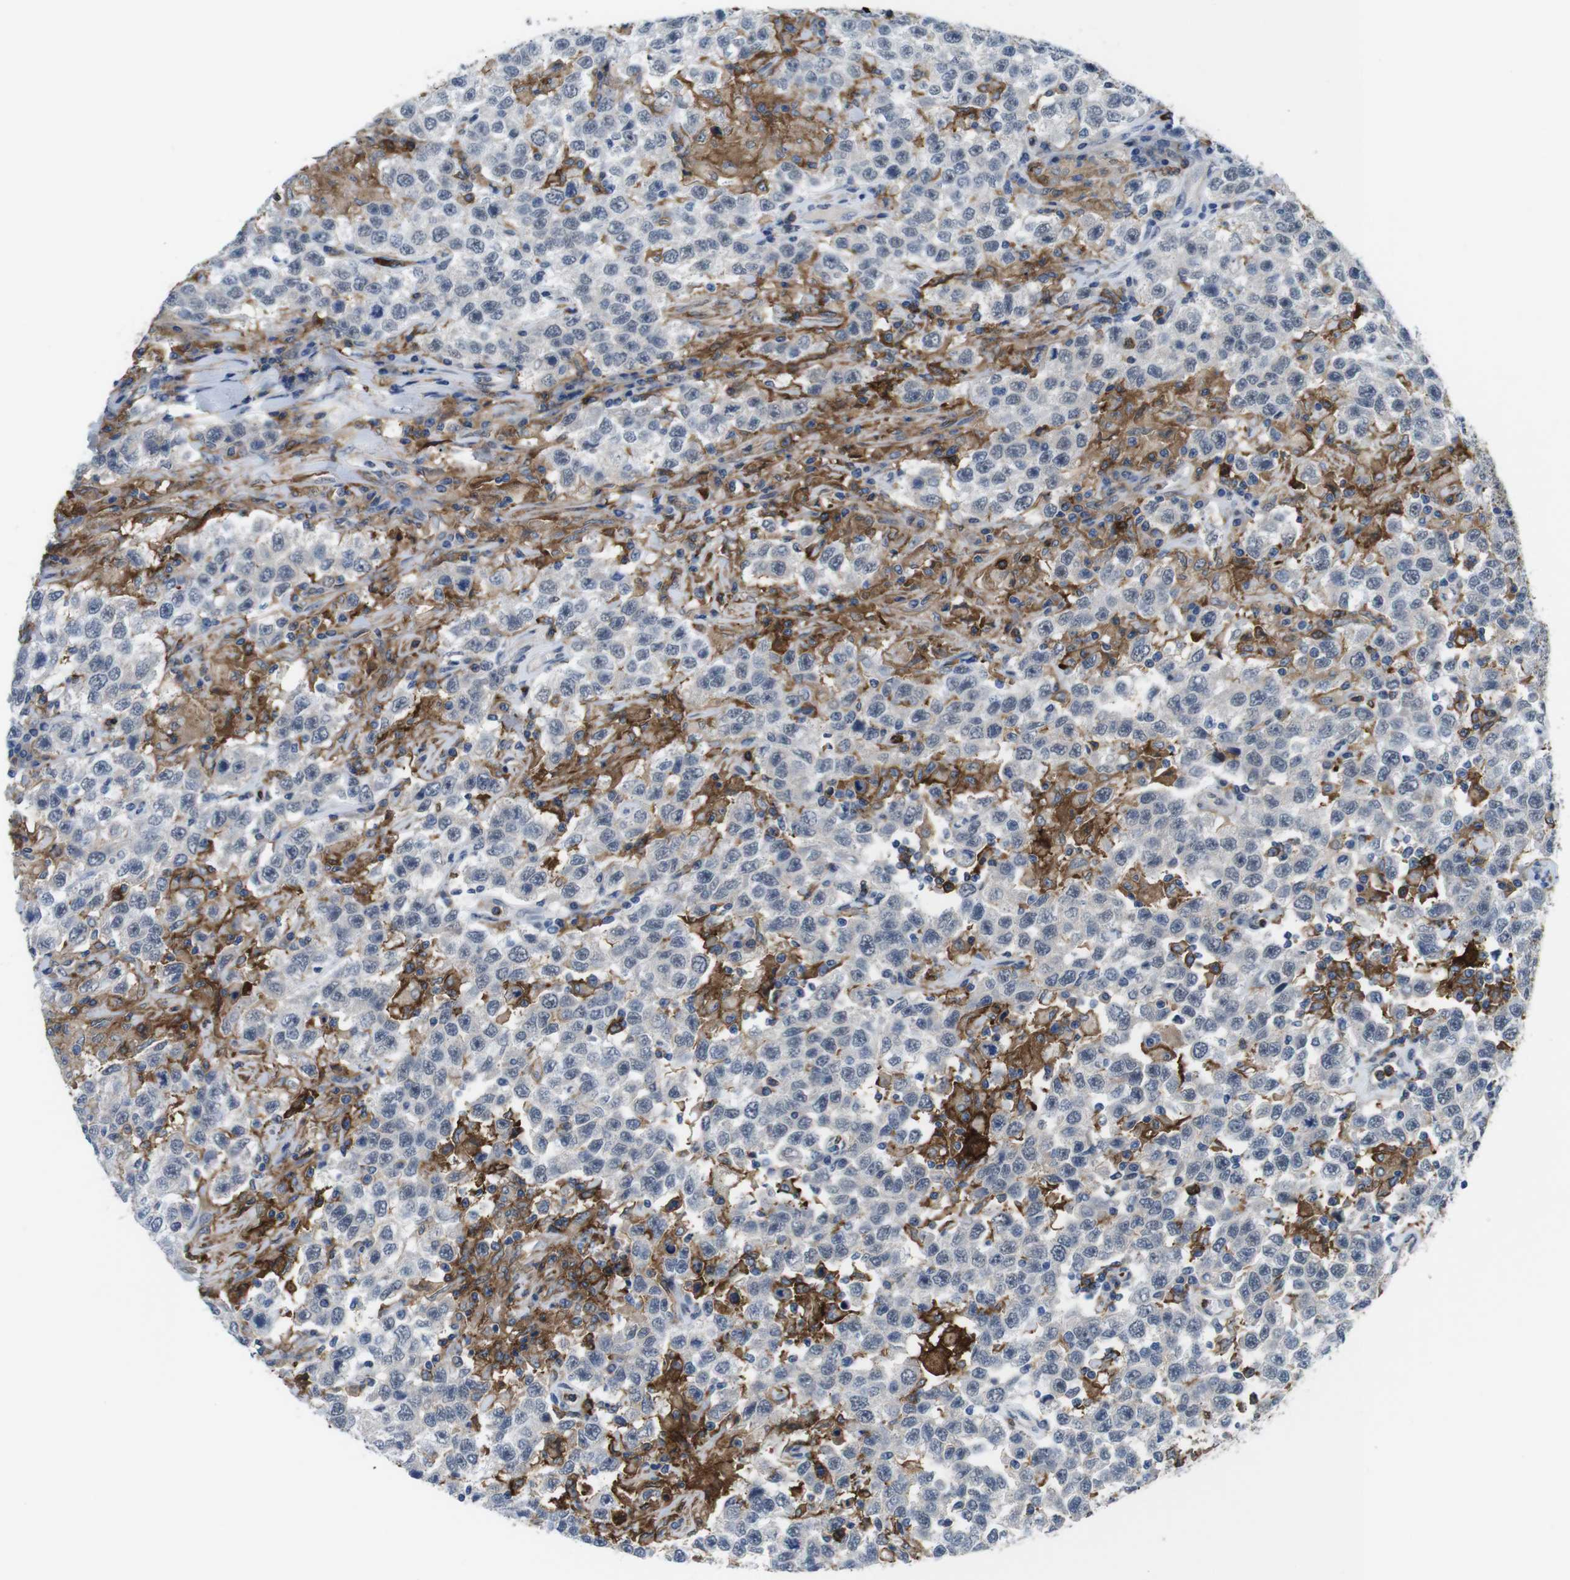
{"staining": {"intensity": "negative", "quantity": "none", "location": "none"}, "tissue": "testis cancer", "cell_type": "Tumor cells", "image_type": "cancer", "snomed": [{"axis": "morphology", "description": "Seminoma, NOS"}, {"axis": "topography", "description": "Testis"}], "caption": "Protein analysis of seminoma (testis) demonstrates no significant staining in tumor cells.", "gene": "CD300C", "patient": {"sex": "male", "age": 41}}